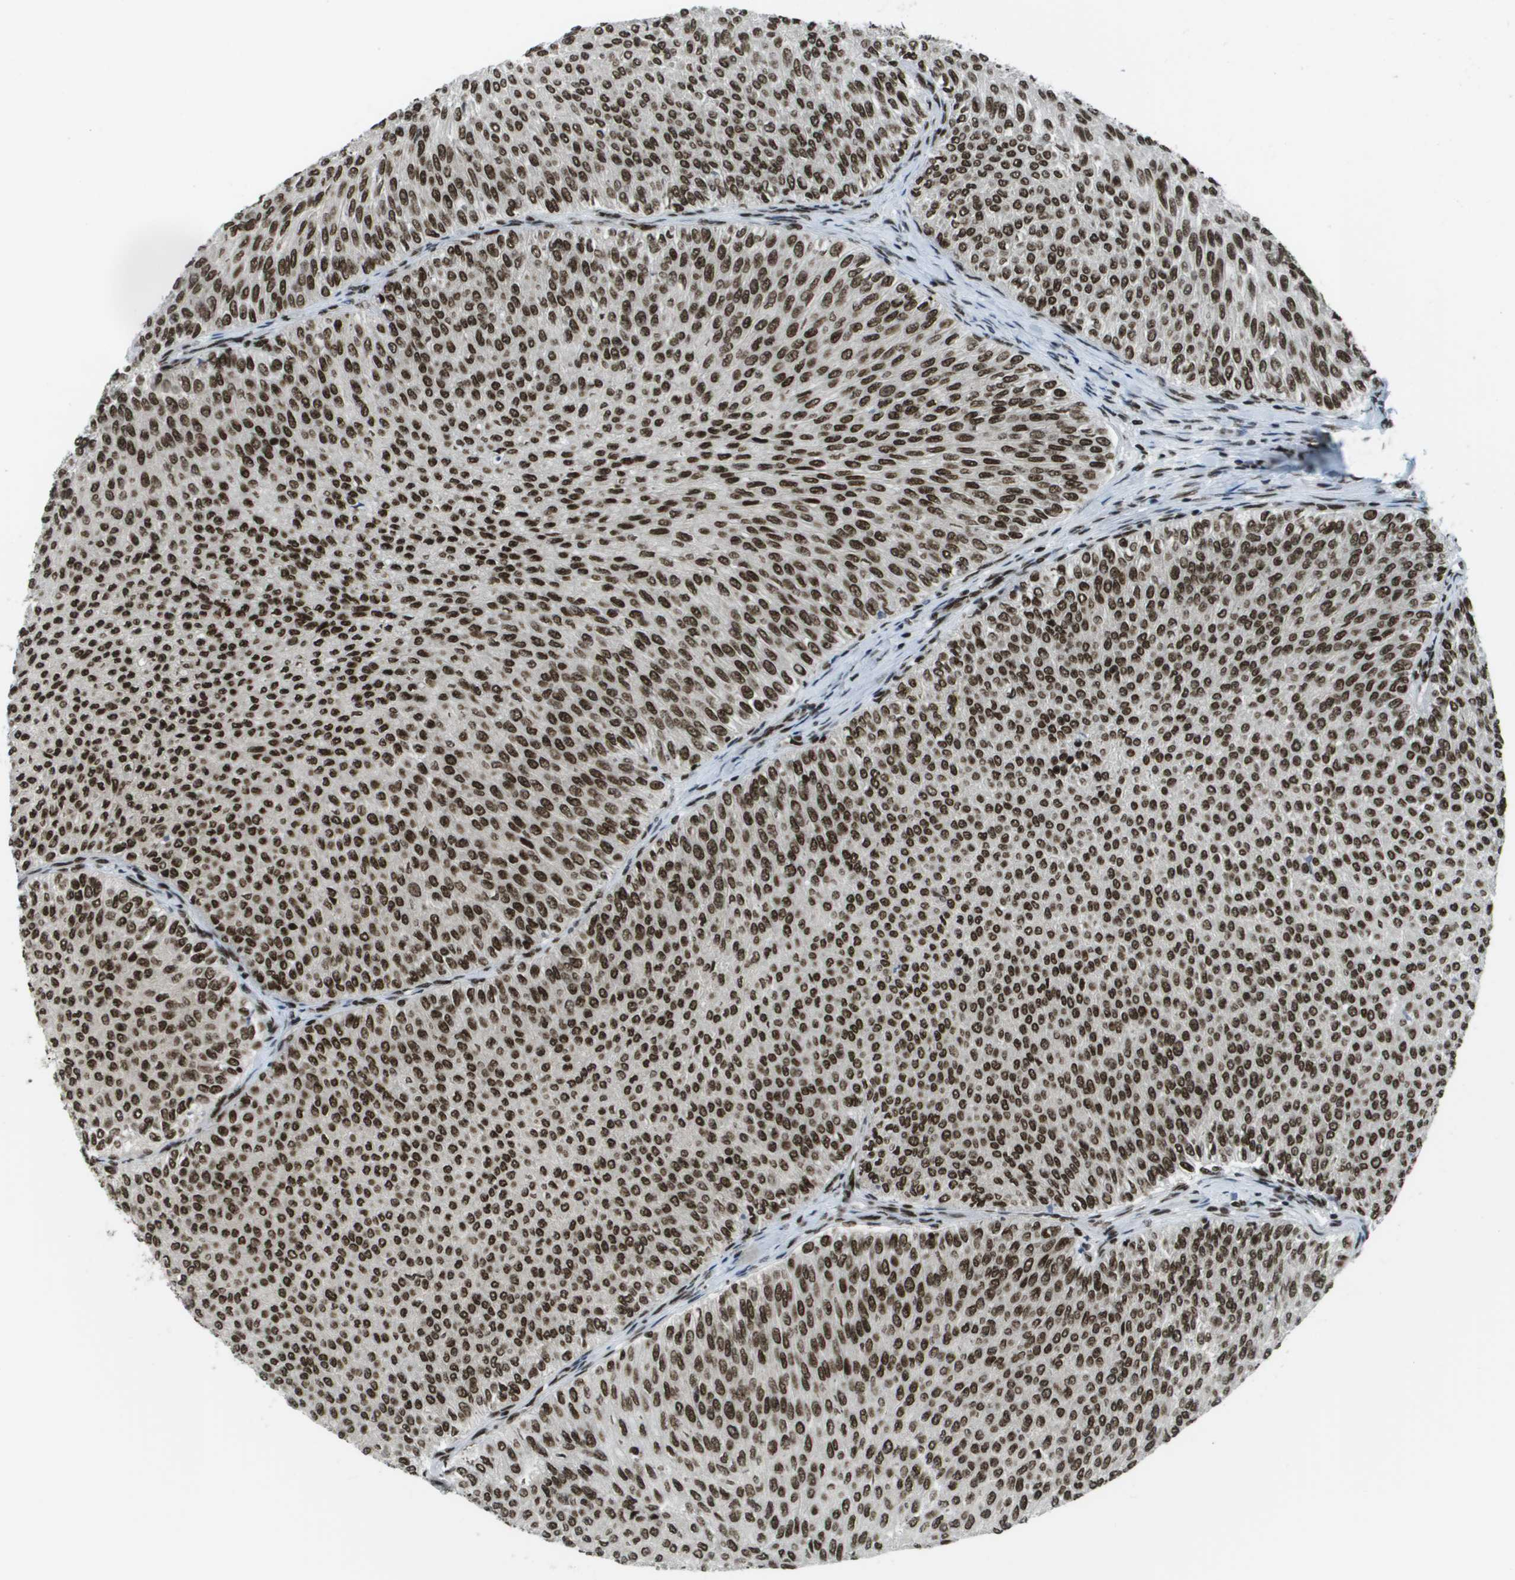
{"staining": {"intensity": "strong", "quantity": ">75%", "location": "nuclear"}, "tissue": "urothelial cancer", "cell_type": "Tumor cells", "image_type": "cancer", "snomed": [{"axis": "morphology", "description": "Urothelial carcinoma, Low grade"}, {"axis": "topography", "description": "Urinary bladder"}], "caption": "A brown stain highlights strong nuclear positivity of a protein in urothelial cancer tumor cells. (DAB (3,3'-diaminobenzidine) IHC, brown staining for protein, blue staining for nuclei).", "gene": "GLYR1", "patient": {"sex": "male", "age": 78}}